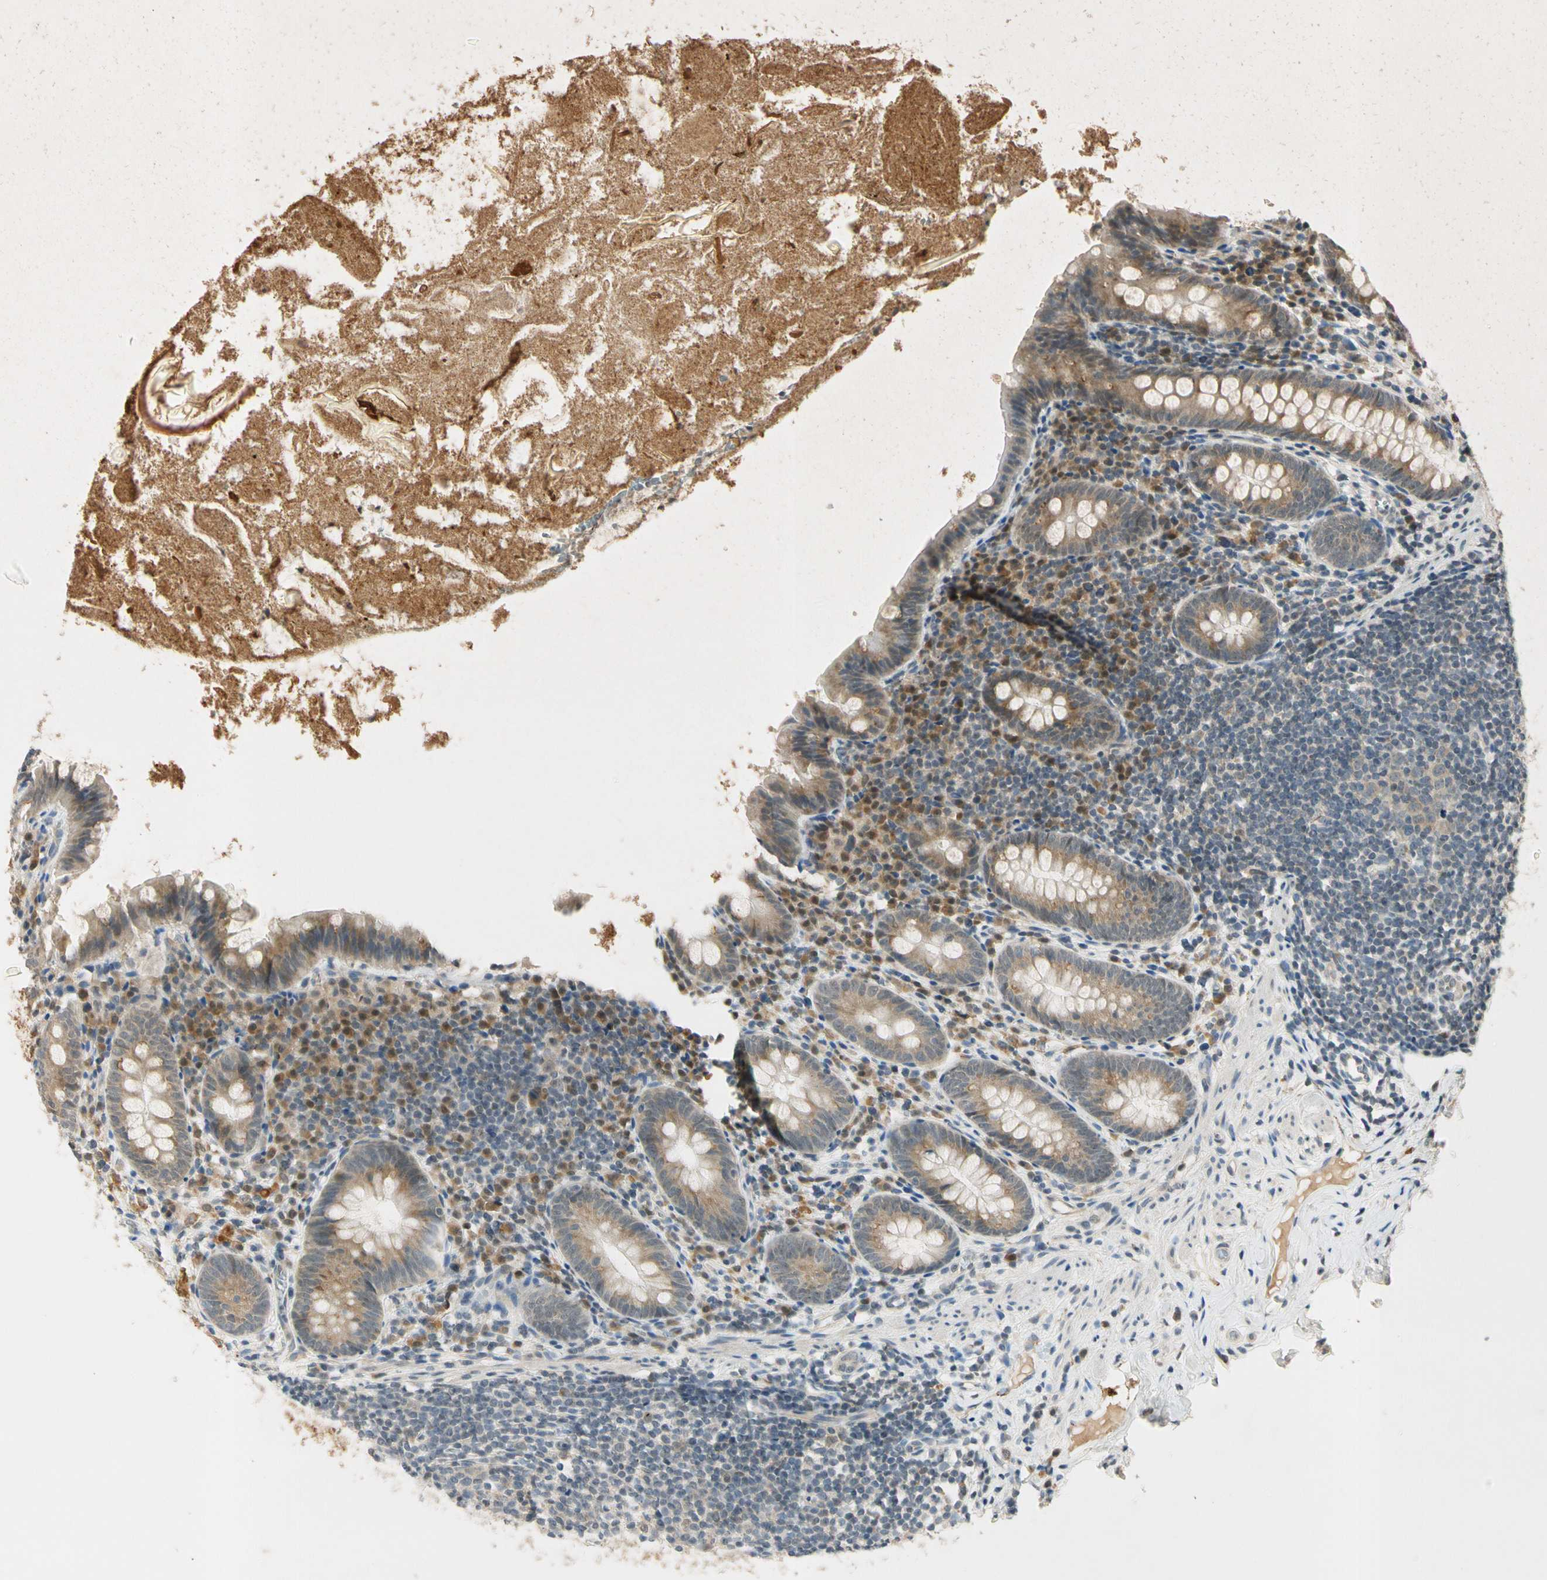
{"staining": {"intensity": "moderate", "quantity": ">75%", "location": "cytoplasmic/membranous"}, "tissue": "appendix", "cell_type": "Glandular cells", "image_type": "normal", "snomed": [{"axis": "morphology", "description": "Normal tissue, NOS"}, {"axis": "topography", "description": "Appendix"}], "caption": "An immunohistochemistry image of benign tissue is shown. Protein staining in brown shows moderate cytoplasmic/membranous positivity in appendix within glandular cells. (brown staining indicates protein expression, while blue staining denotes nuclei).", "gene": "RPS6KB2", "patient": {"sex": "male", "age": 52}}